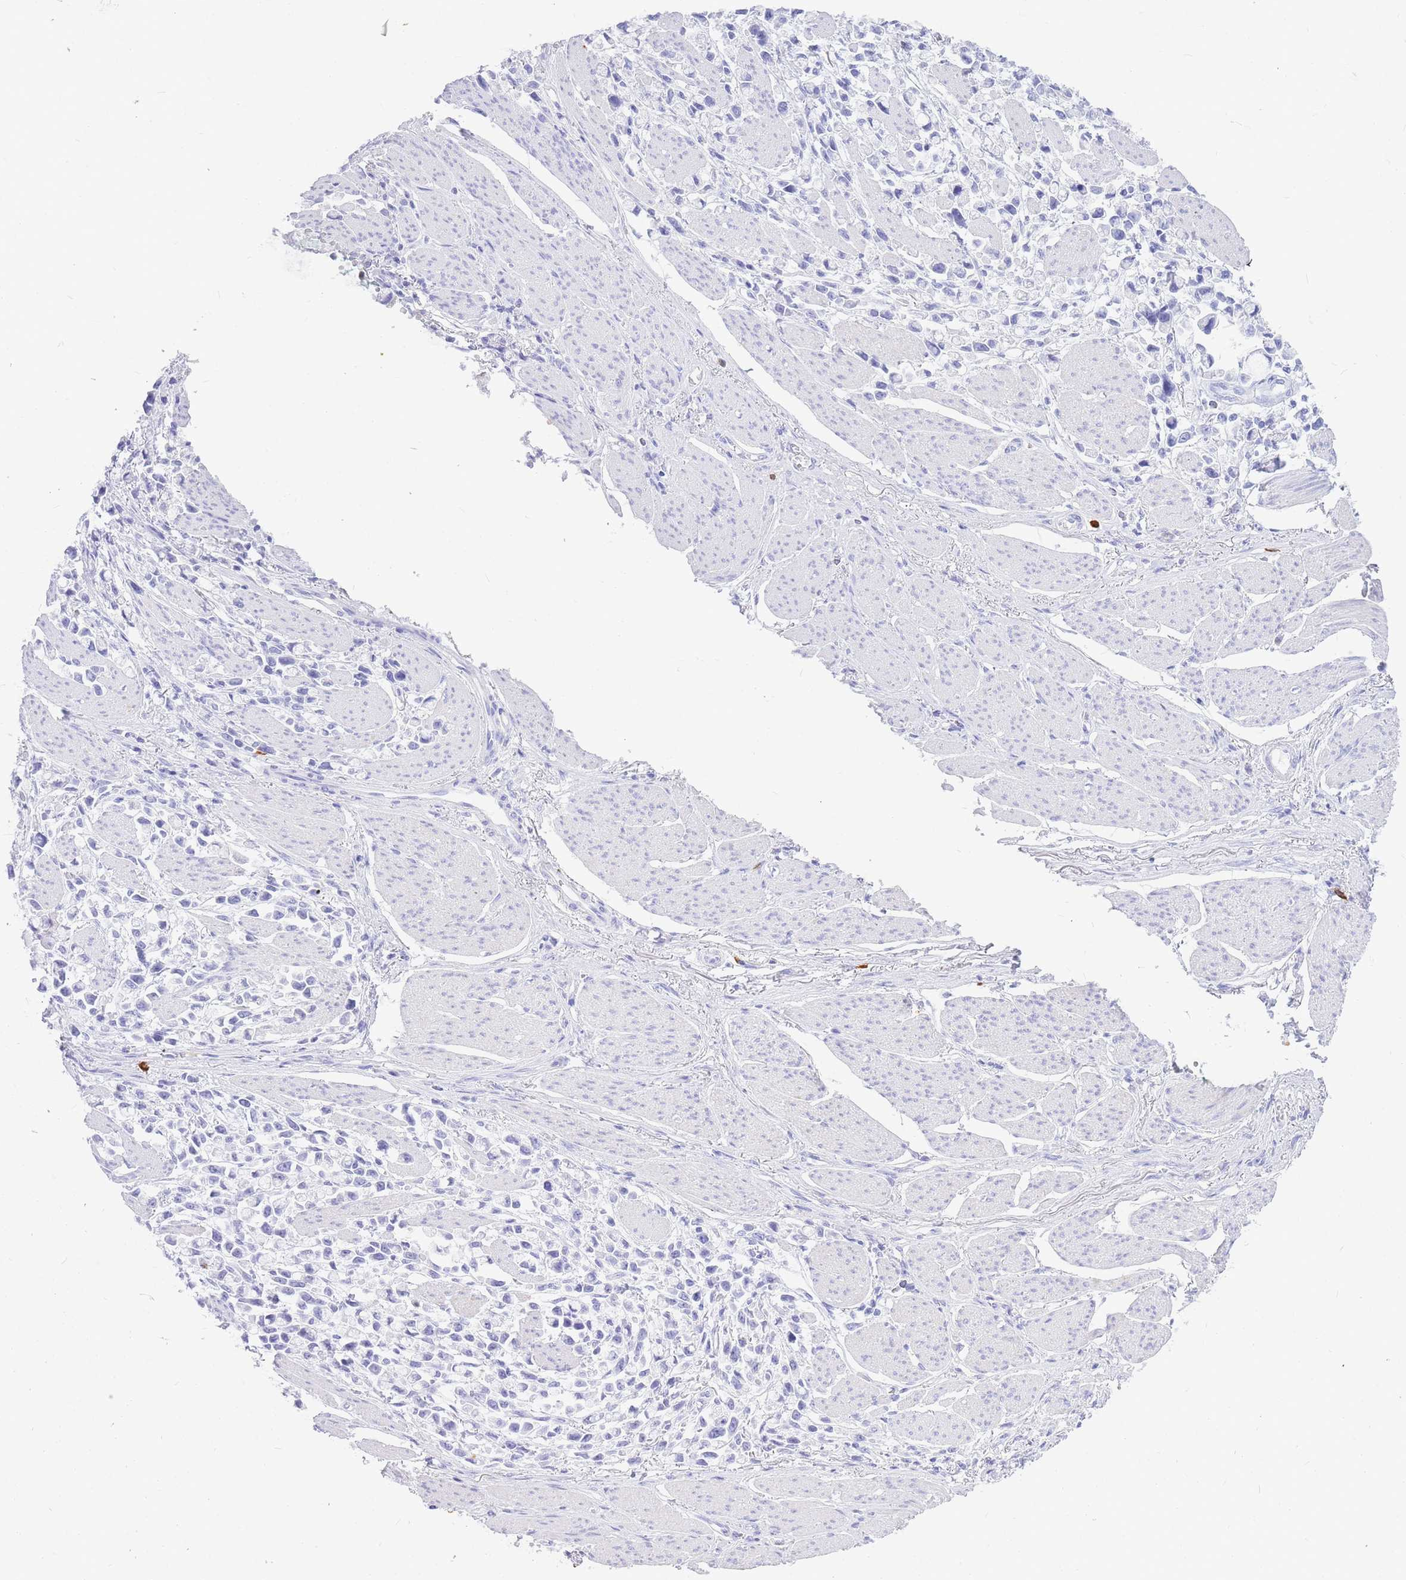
{"staining": {"intensity": "negative", "quantity": "none", "location": "none"}, "tissue": "stomach cancer", "cell_type": "Tumor cells", "image_type": "cancer", "snomed": [{"axis": "morphology", "description": "Adenocarcinoma, NOS"}, {"axis": "topography", "description": "Stomach"}], "caption": "IHC of human adenocarcinoma (stomach) displays no positivity in tumor cells.", "gene": "HERC1", "patient": {"sex": "female", "age": 81}}